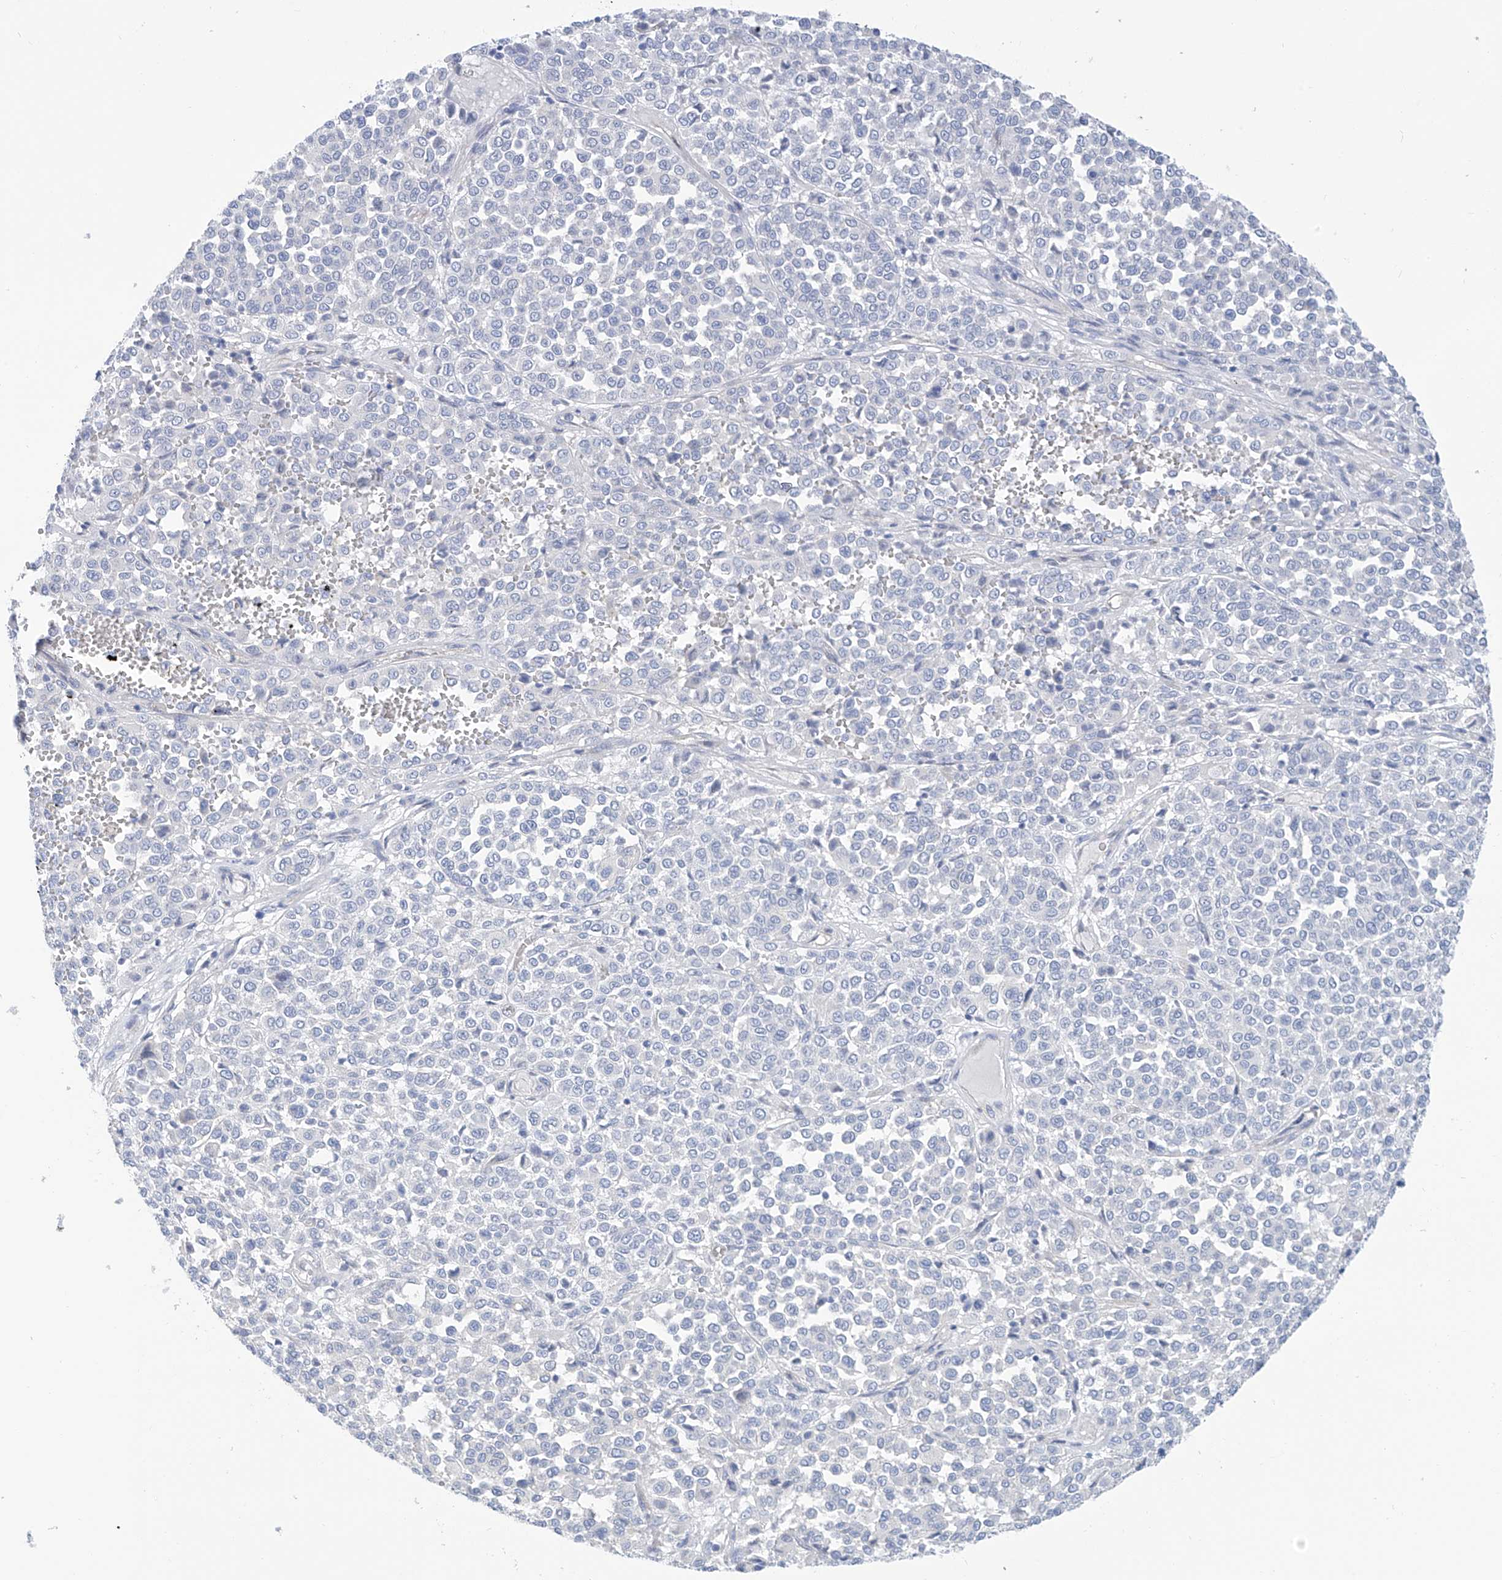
{"staining": {"intensity": "negative", "quantity": "none", "location": "none"}, "tissue": "melanoma", "cell_type": "Tumor cells", "image_type": "cancer", "snomed": [{"axis": "morphology", "description": "Malignant melanoma, Metastatic site"}, {"axis": "topography", "description": "Pancreas"}], "caption": "Tumor cells are negative for protein expression in human malignant melanoma (metastatic site).", "gene": "PIK3C2B", "patient": {"sex": "female", "age": 30}}